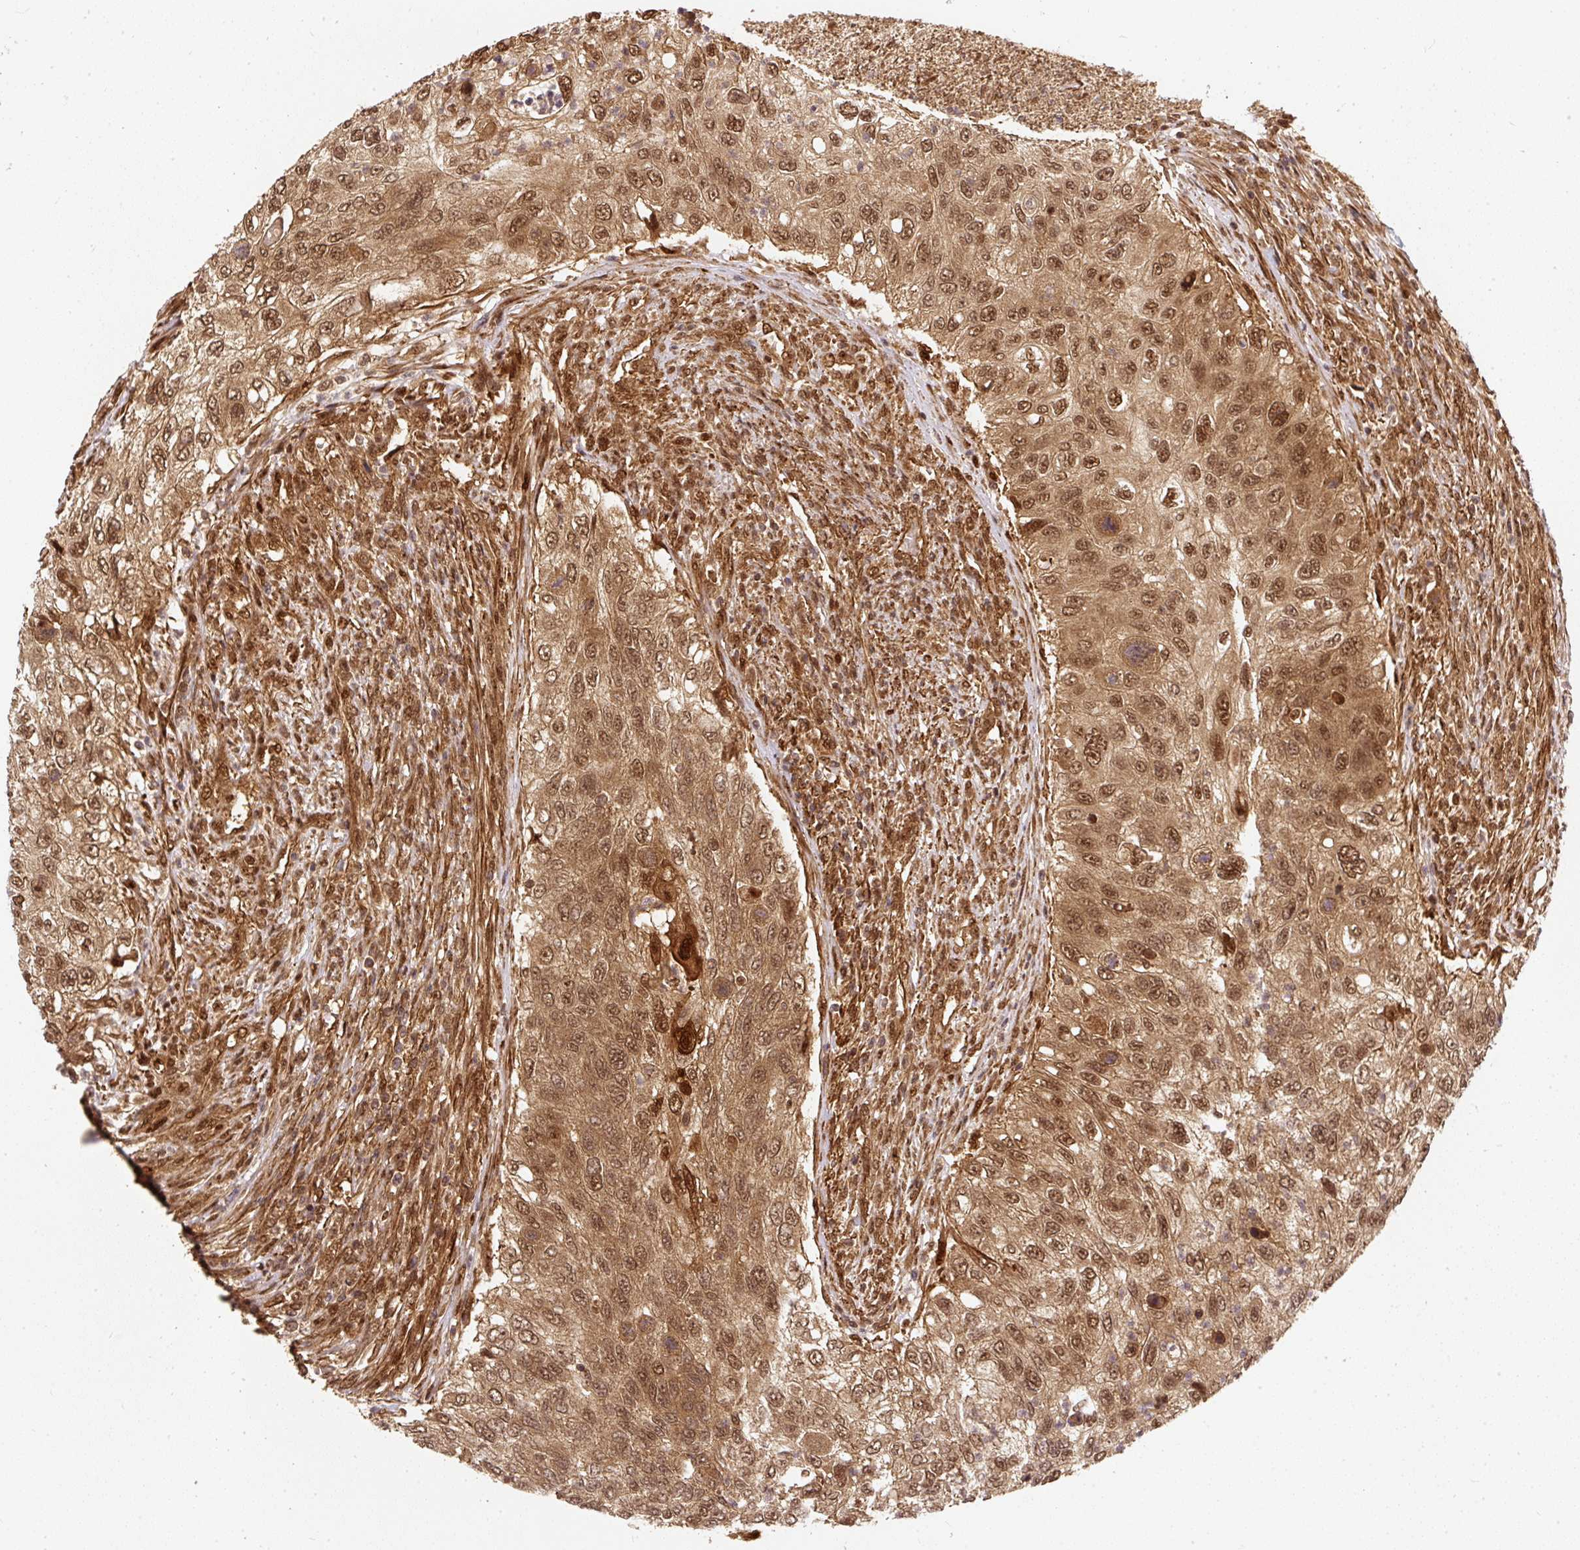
{"staining": {"intensity": "moderate", "quantity": ">75%", "location": "cytoplasmic/membranous,nuclear"}, "tissue": "urothelial cancer", "cell_type": "Tumor cells", "image_type": "cancer", "snomed": [{"axis": "morphology", "description": "Urothelial carcinoma, High grade"}, {"axis": "topography", "description": "Urinary bladder"}], "caption": "Urothelial cancer was stained to show a protein in brown. There is medium levels of moderate cytoplasmic/membranous and nuclear staining in about >75% of tumor cells. The staining was performed using DAB (3,3'-diaminobenzidine), with brown indicating positive protein expression. Nuclei are stained blue with hematoxylin.", "gene": "PSMD1", "patient": {"sex": "female", "age": 60}}